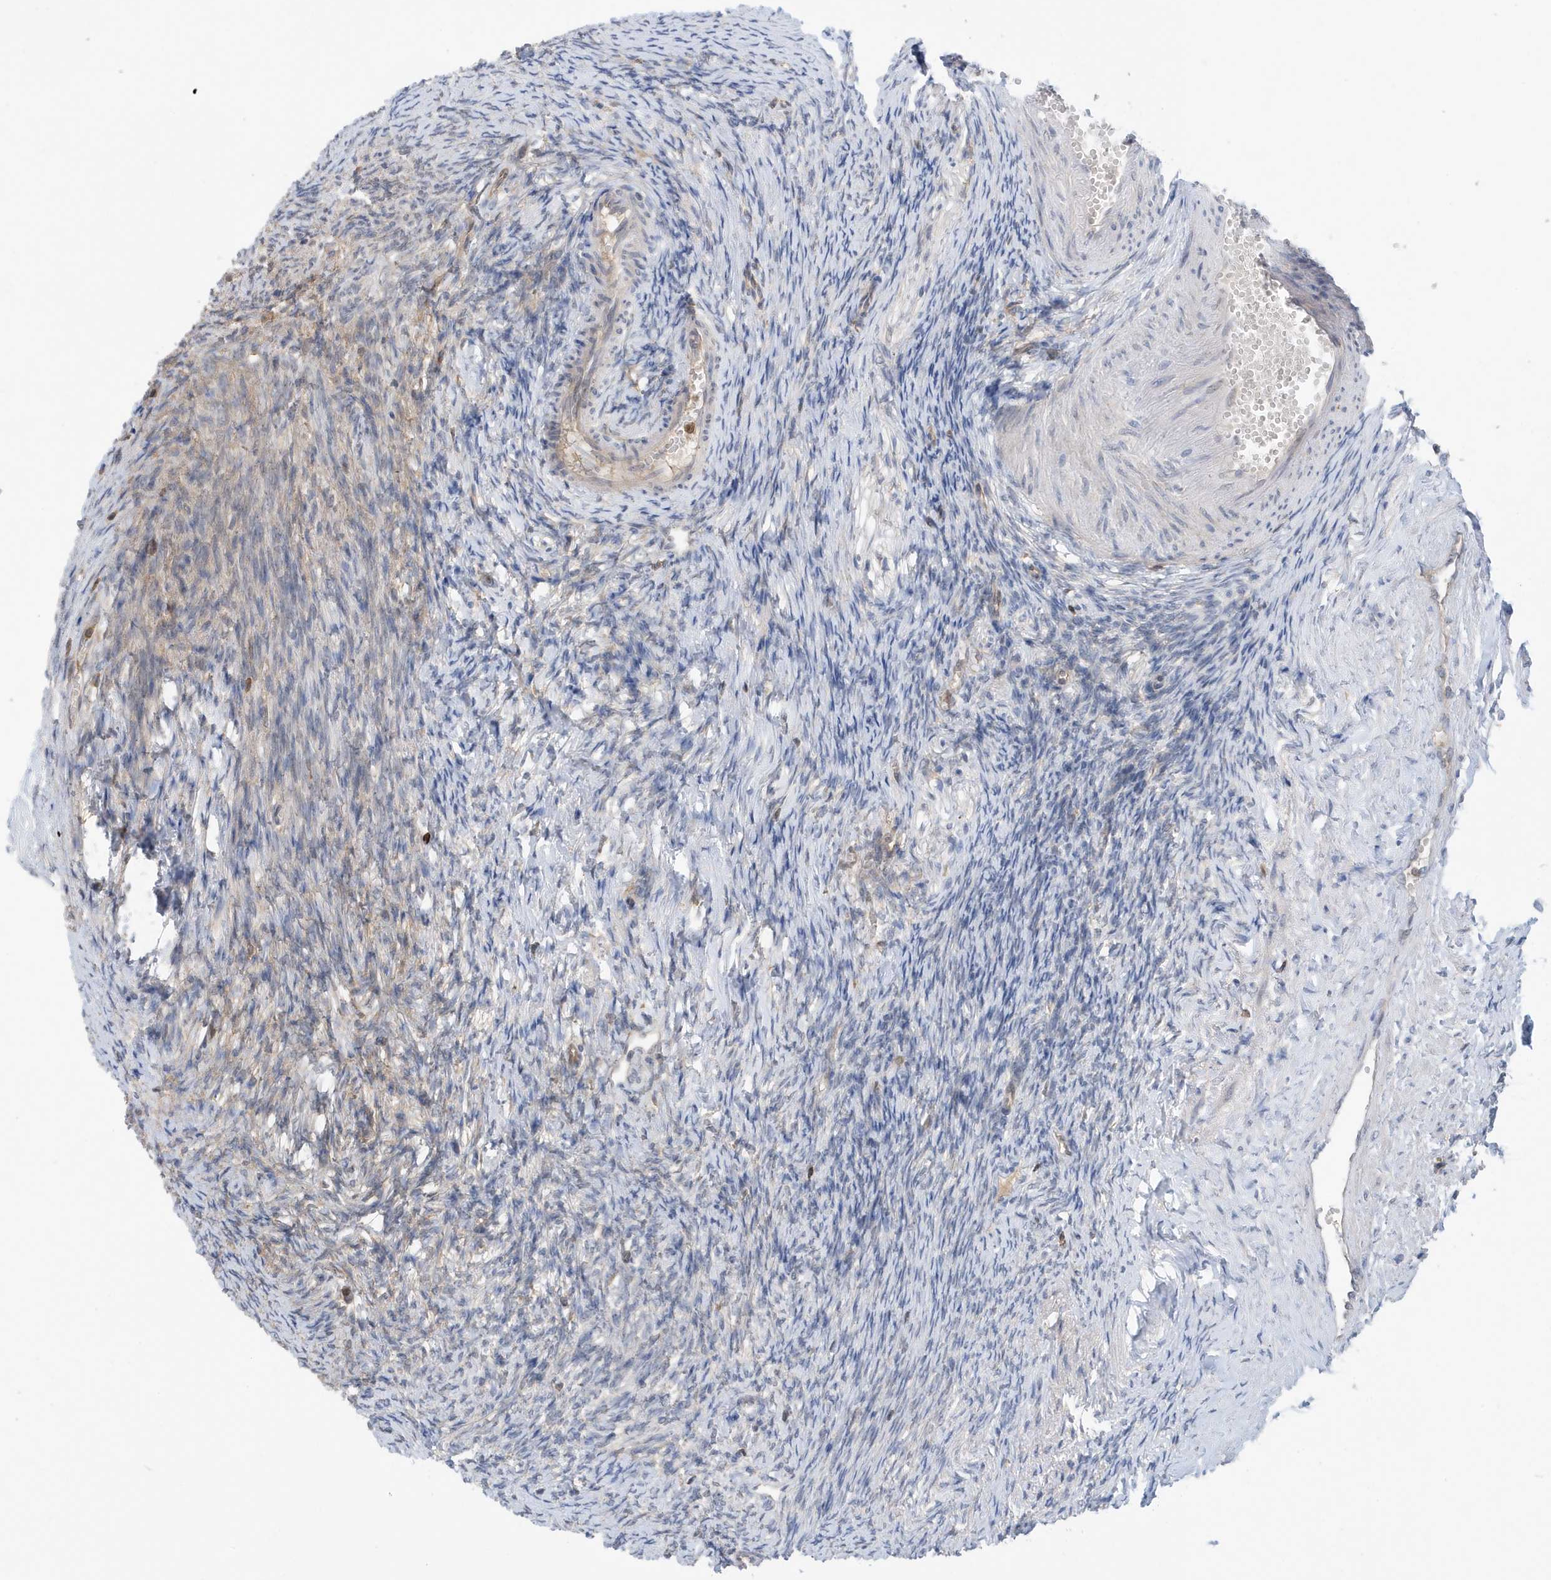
{"staining": {"intensity": "moderate", "quantity": ">75%", "location": "cytoplasmic/membranous"}, "tissue": "ovary", "cell_type": "Follicle cells", "image_type": "normal", "snomed": [{"axis": "morphology", "description": "Normal tissue, NOS"}, {"axis": "morphology", "description": "Cyst, NOS"}, {"axis": "topography", "description": "Ovary"}], "caption": "This photomicrograph demonstrates IHC staining of benign human ovary, with medium moderate cytoplasmic/membranous positivity in approximately >75% of follicle cells.", "gene": "NSUN3", "patient": {"sex": "female", "age": 33}}